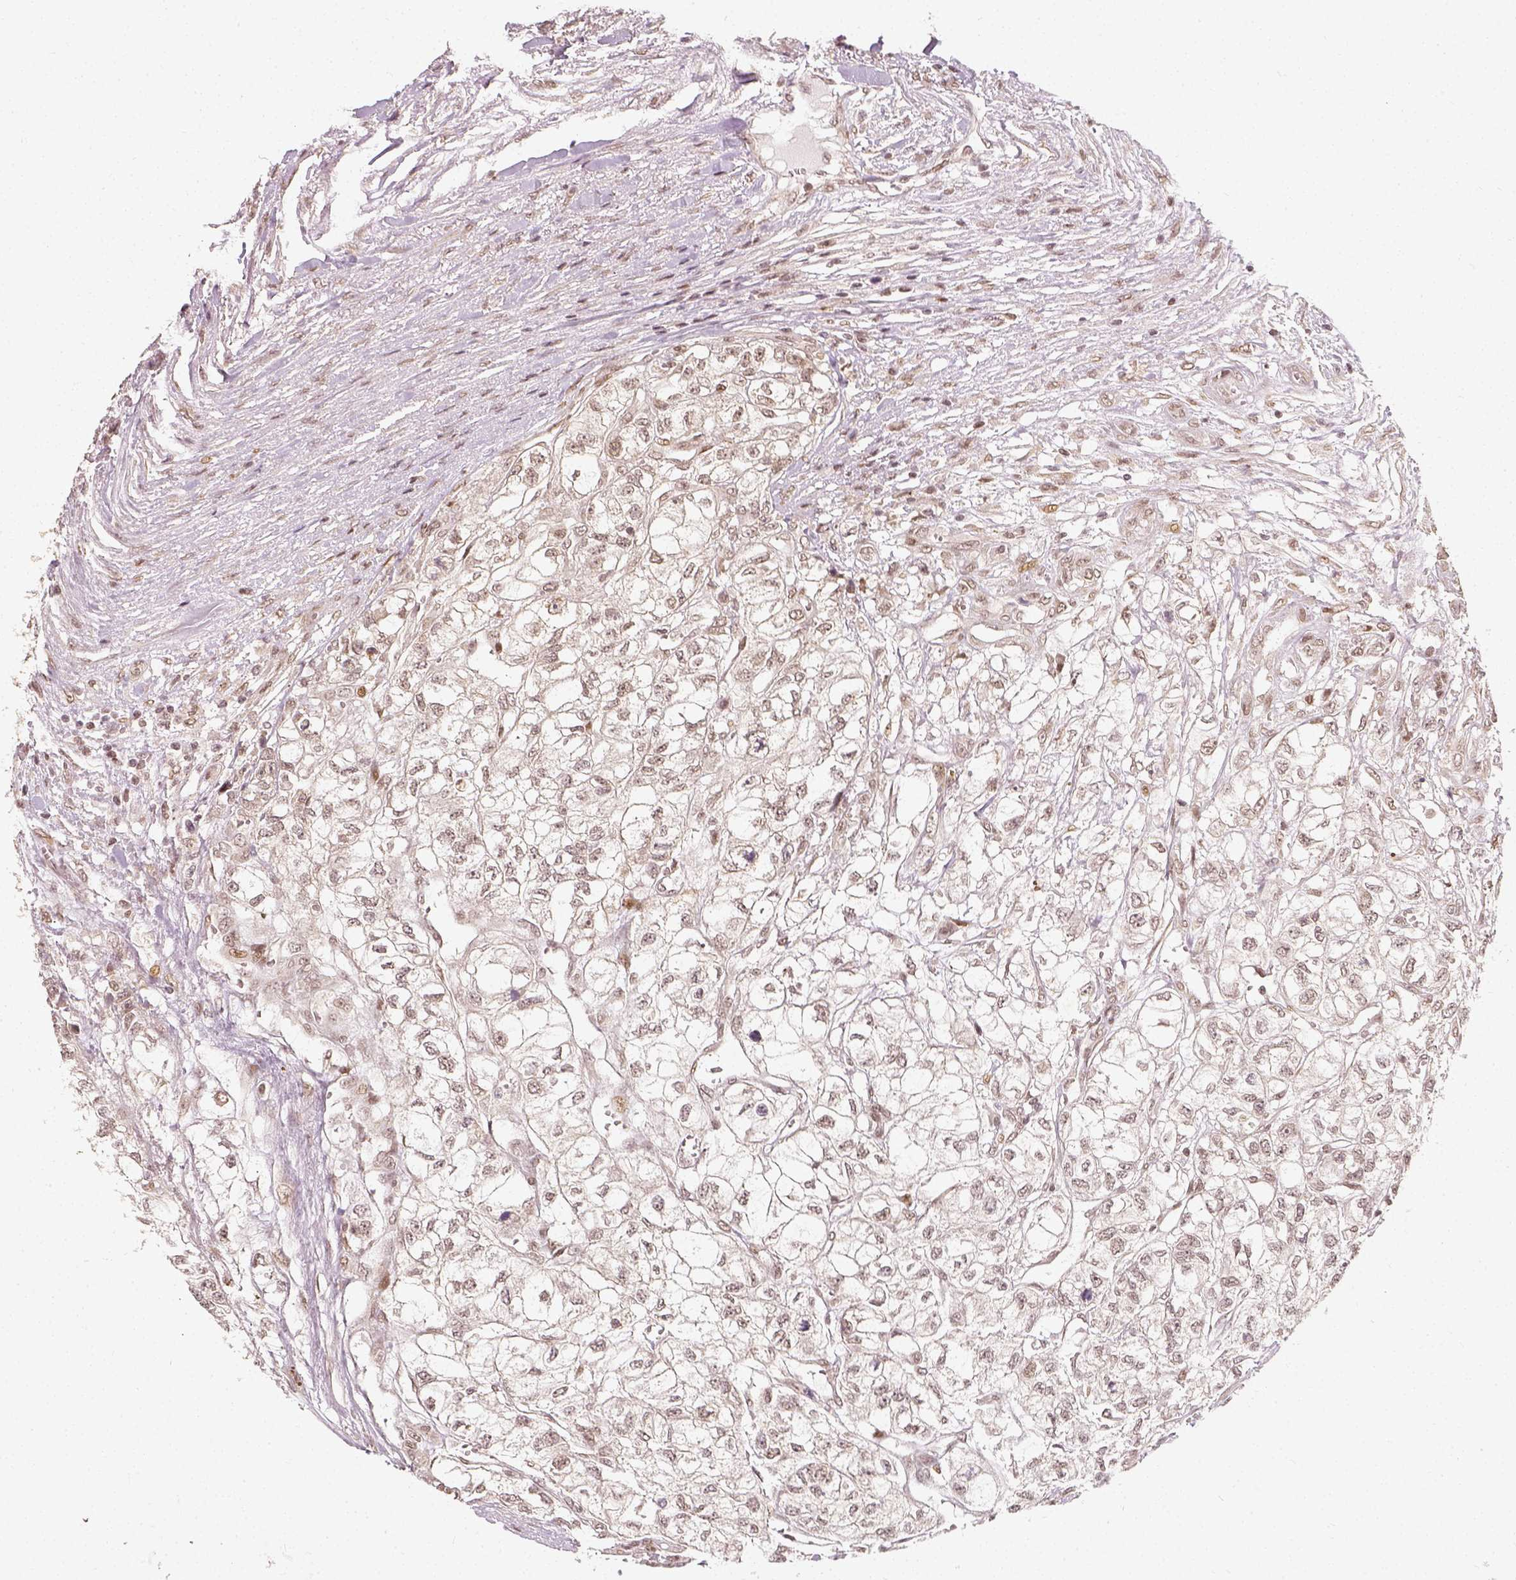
{"staining": {"intensity": "weak", "quantity": ">75%", "location": "cytoplasmic/membranous,nuclear"}, "tissue": "renal cancer", "cell_type": "Tumor cells", "image_type": "cancer", "snomed": [{"axis": "morphology", "description": "Adenocarcinoma, NOS"}, {"axis": "topography", "description": "Kidney"}], "caption": "The immunohistochemical stain shows weak cytoplasmic/membranous and nuclear staining in tumor cells of renal cancer tissue. (DAB (3,3'-diaminobenzidine) = brown stain, brightfield microscopy at high magnification).", "gene": "ZMAT3", "patient": {"sex": "male", "age": 56}}